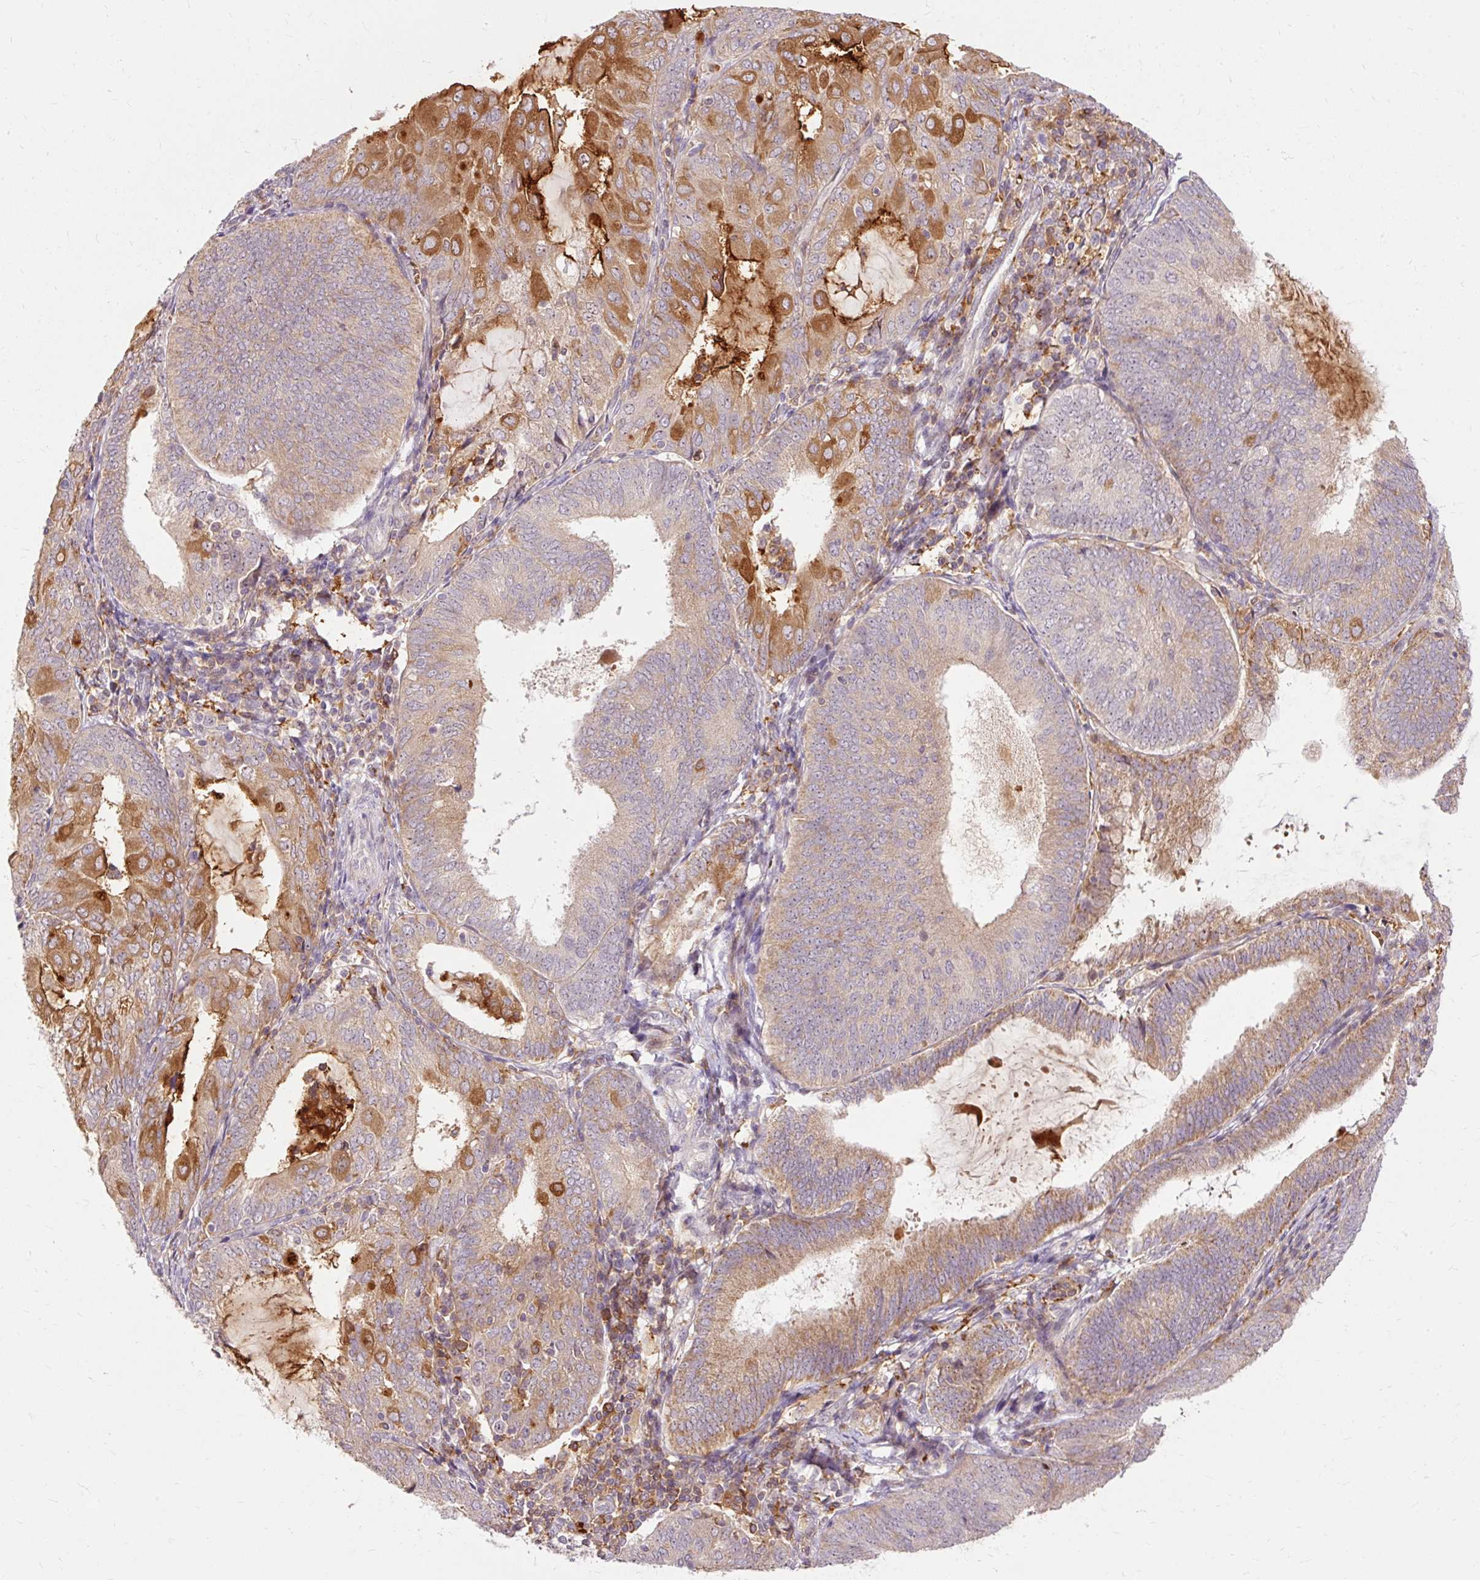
{"staining": {"intensity": "moderate", "quantity": "25%-75%", "location": "cytoplasmic/membranous"}, "tissue": "endometrial cancer", "cell_type": "Tumor cells", "image_type": "cancer", "snomed": [{"axis": "morphology", "description": "Adenocarcinoma, NOS"}, {"axis": "topography", "description": "Endometrium"}], "caption": "Tumor cells reveal moderate cytoplasmic/membranous expression in approximately 25%-75% of cells in adenocarcinoma (endometrial).", "gene": "CEBPZ", "patient": {"sex": "female", "age": 81}}